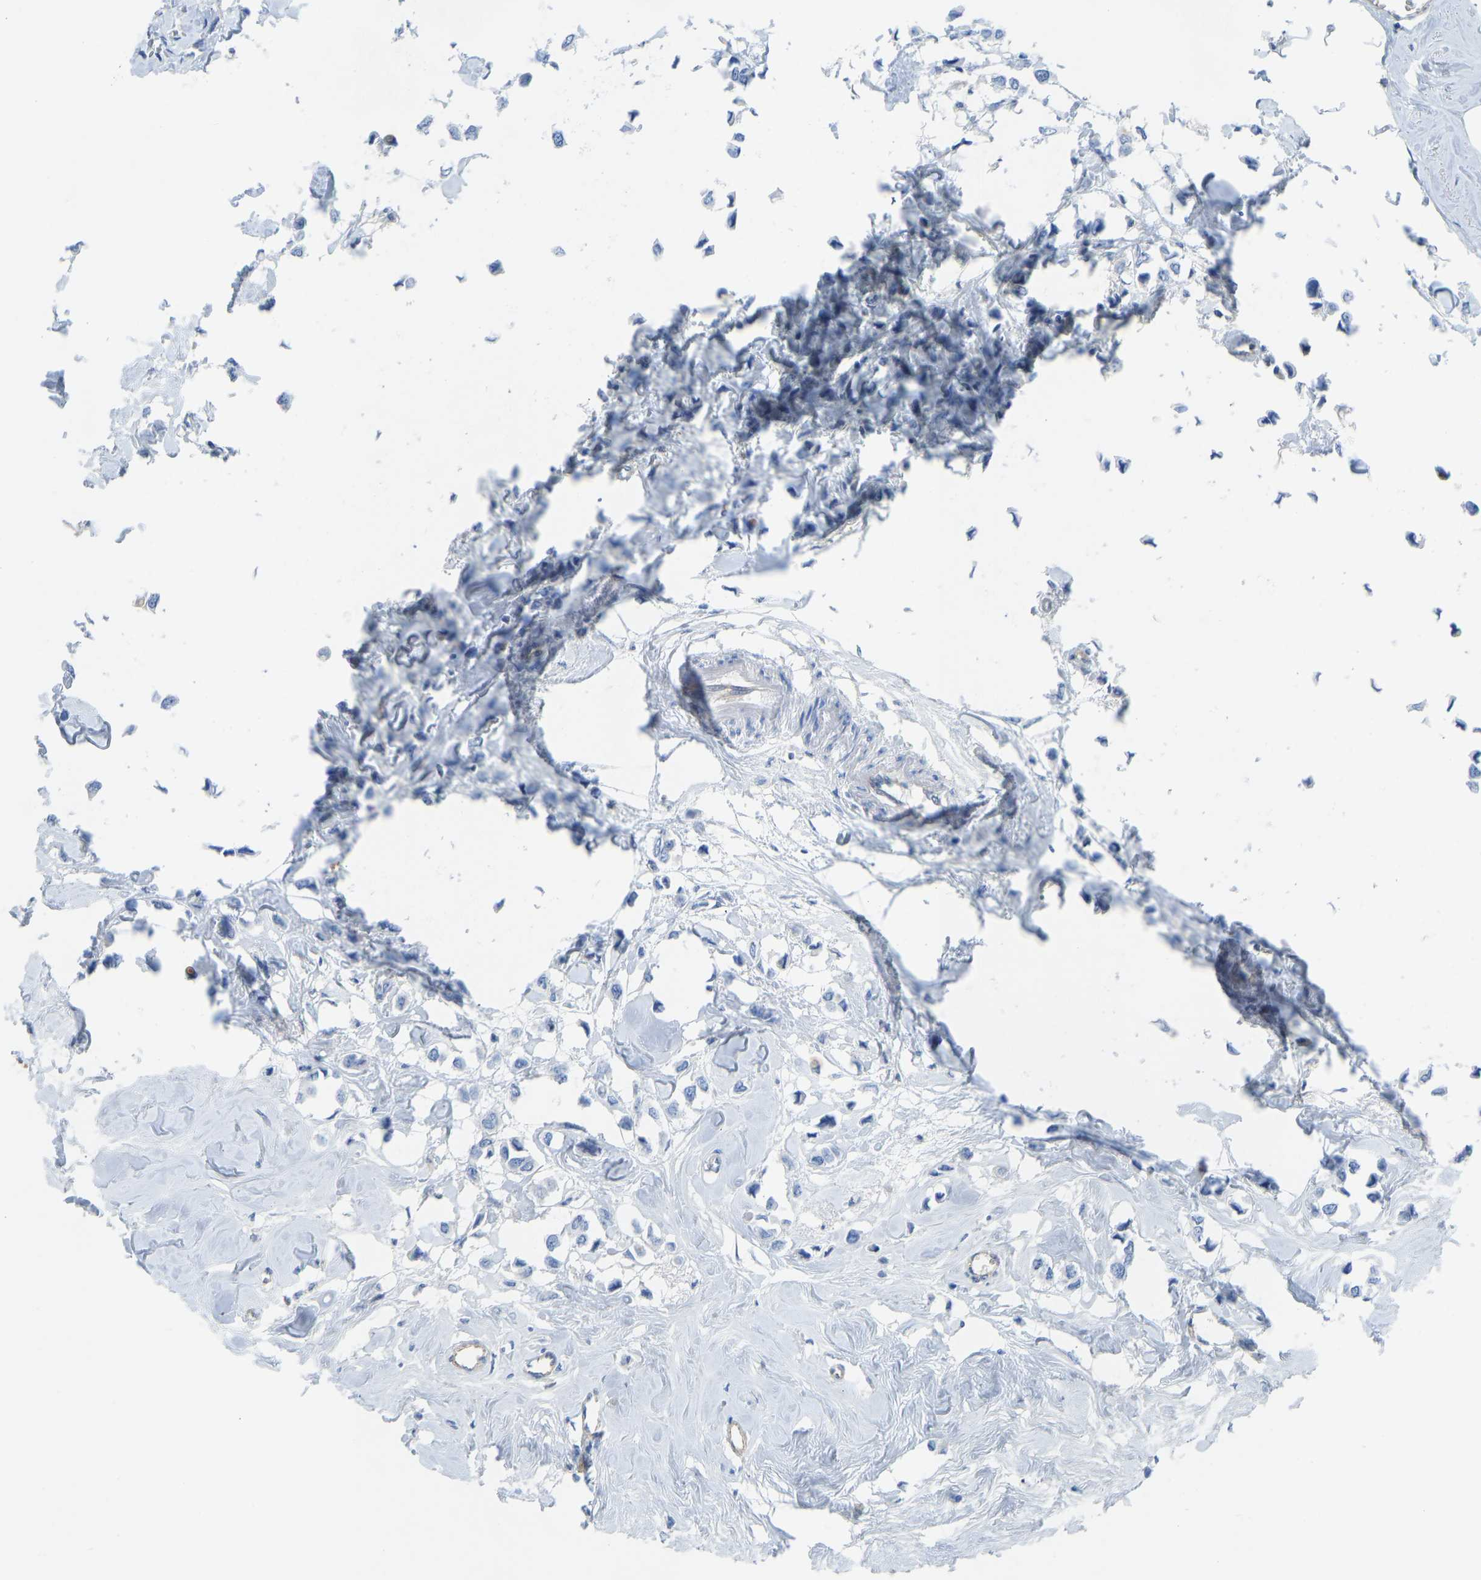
{"staining": {"intensity": "negative", "quantity": "none", "location": "none"}, "tissue": "breast cancer", "cell_type": "Tumor cells", "image_type": "cancer", "snomed": [{"axis": "morphology", "description": "Lobular carcinoma"}, {"axis": "topography", "description": "Breast"}], "caption": "The immunohistochemistry image has no significant staining in tumor cells of breast cancer tissue. (DAB immunohistochemistry visualized using brightfield microscopy, high magnification).", "gene": "PPP3CA", "patient": {"sex": "female", "age": 51}}